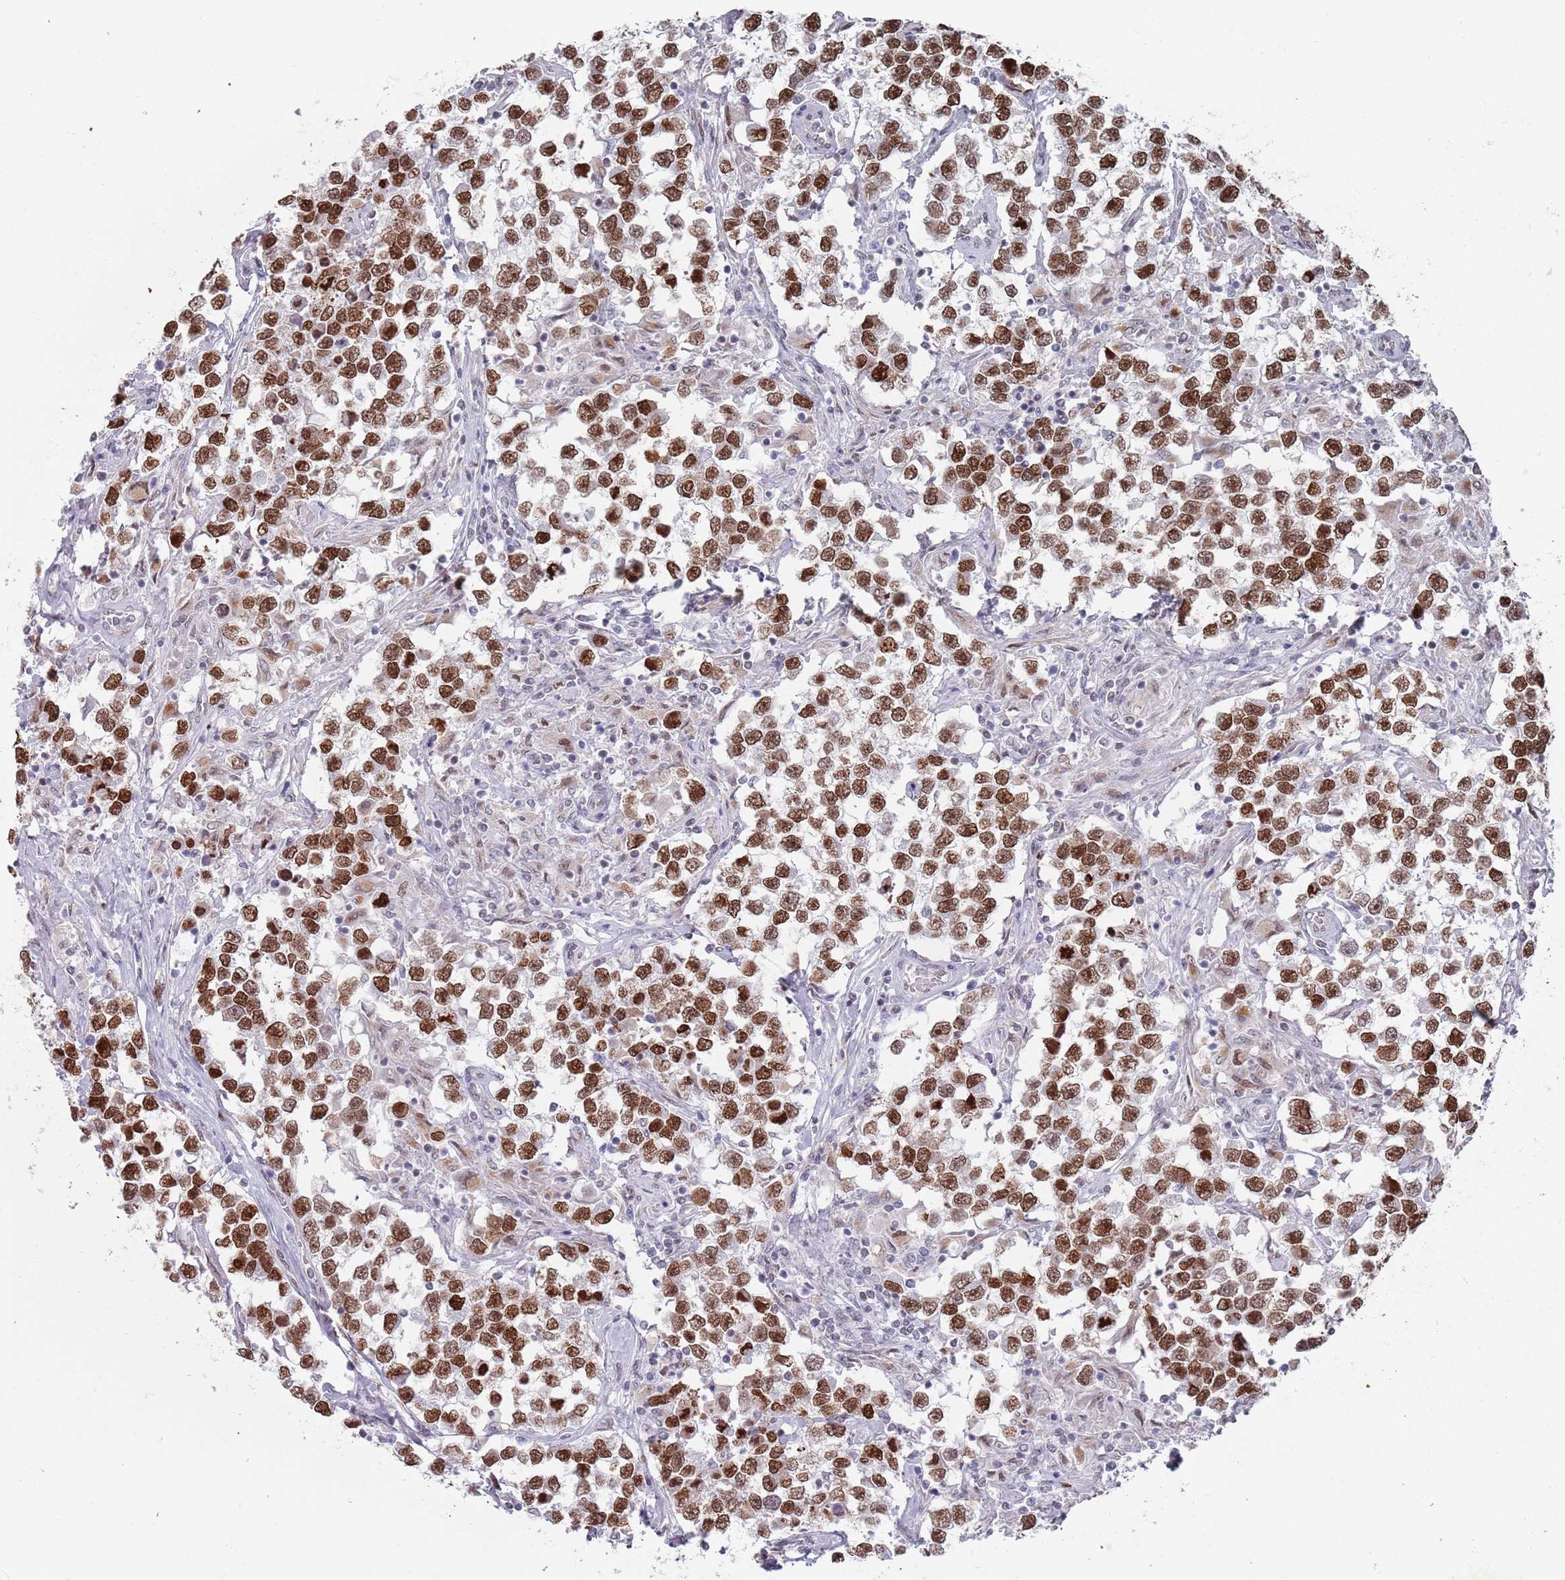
{"staining": {"intensity": "strong", "quantity": ">75%", "location": "nuclear"}, "tissue": "testis cancer", "cell_type": "Tumor cells", "image_type": "cancer", "snomed": [{"axis": "morphology", "description": "Seminoma, NOS"}, {"axis": "topography", "description": "Testis"}], "caption": "High-magnification brightfield microscopy of testis seminoma stained with DAB (brown) and counterstained with hematoxylin (blue). tumor cells exhibit strong nuclear positivity is seen in about>75% of cells.", "gene": "MFSD12", "patient": {"sex": "male", "age": 46}}